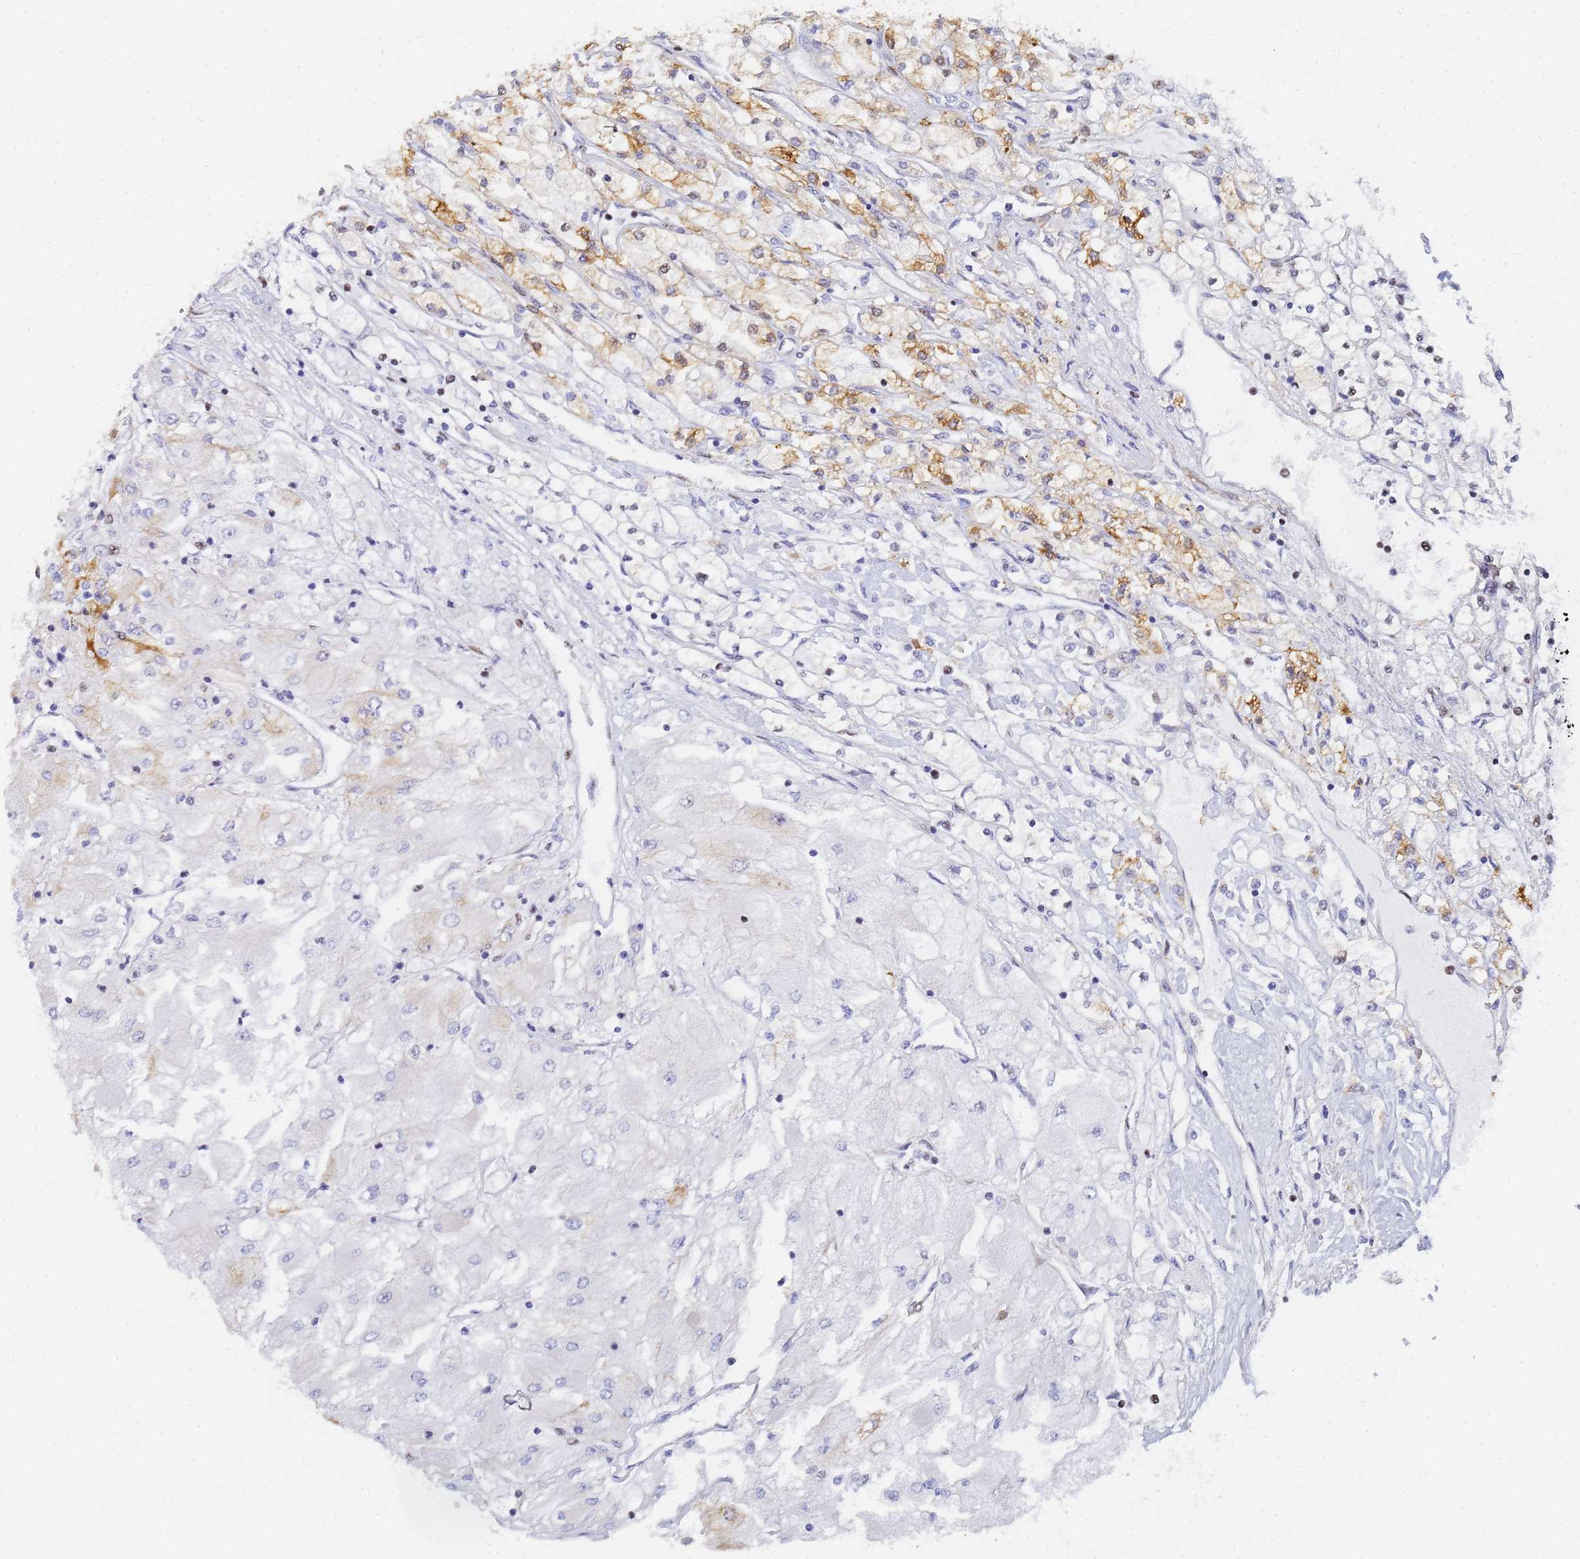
{"staining": {"intensity": "moderate", "quantity": "<25%", "location": "cytoplasmic/membranous"}, "tissue": "renal cancer", "cell_type": "Tumor cells", "image_type": "cancer", "snomed": [{"axis": "morphology", "description": "Adenocarcinoma, NOS"}, {"axis": "topography", "description": "Kidney"}], "caption": "Immunohistochemistry (IHC) staining of renal cancer, which shows low levels of moderate cytoplasmic/membranous staining in about <25% of tumor cells indicating moderate cytoplasmic/membranous protein expression. The staining was performed using DAB (3,3'-diaminobenzidine) (brown) for protein detection and nuclei were counterstained in hematoxylin (blue).", "gene": "PRRT4", "patient": {"sex": "male", "age": 80}}